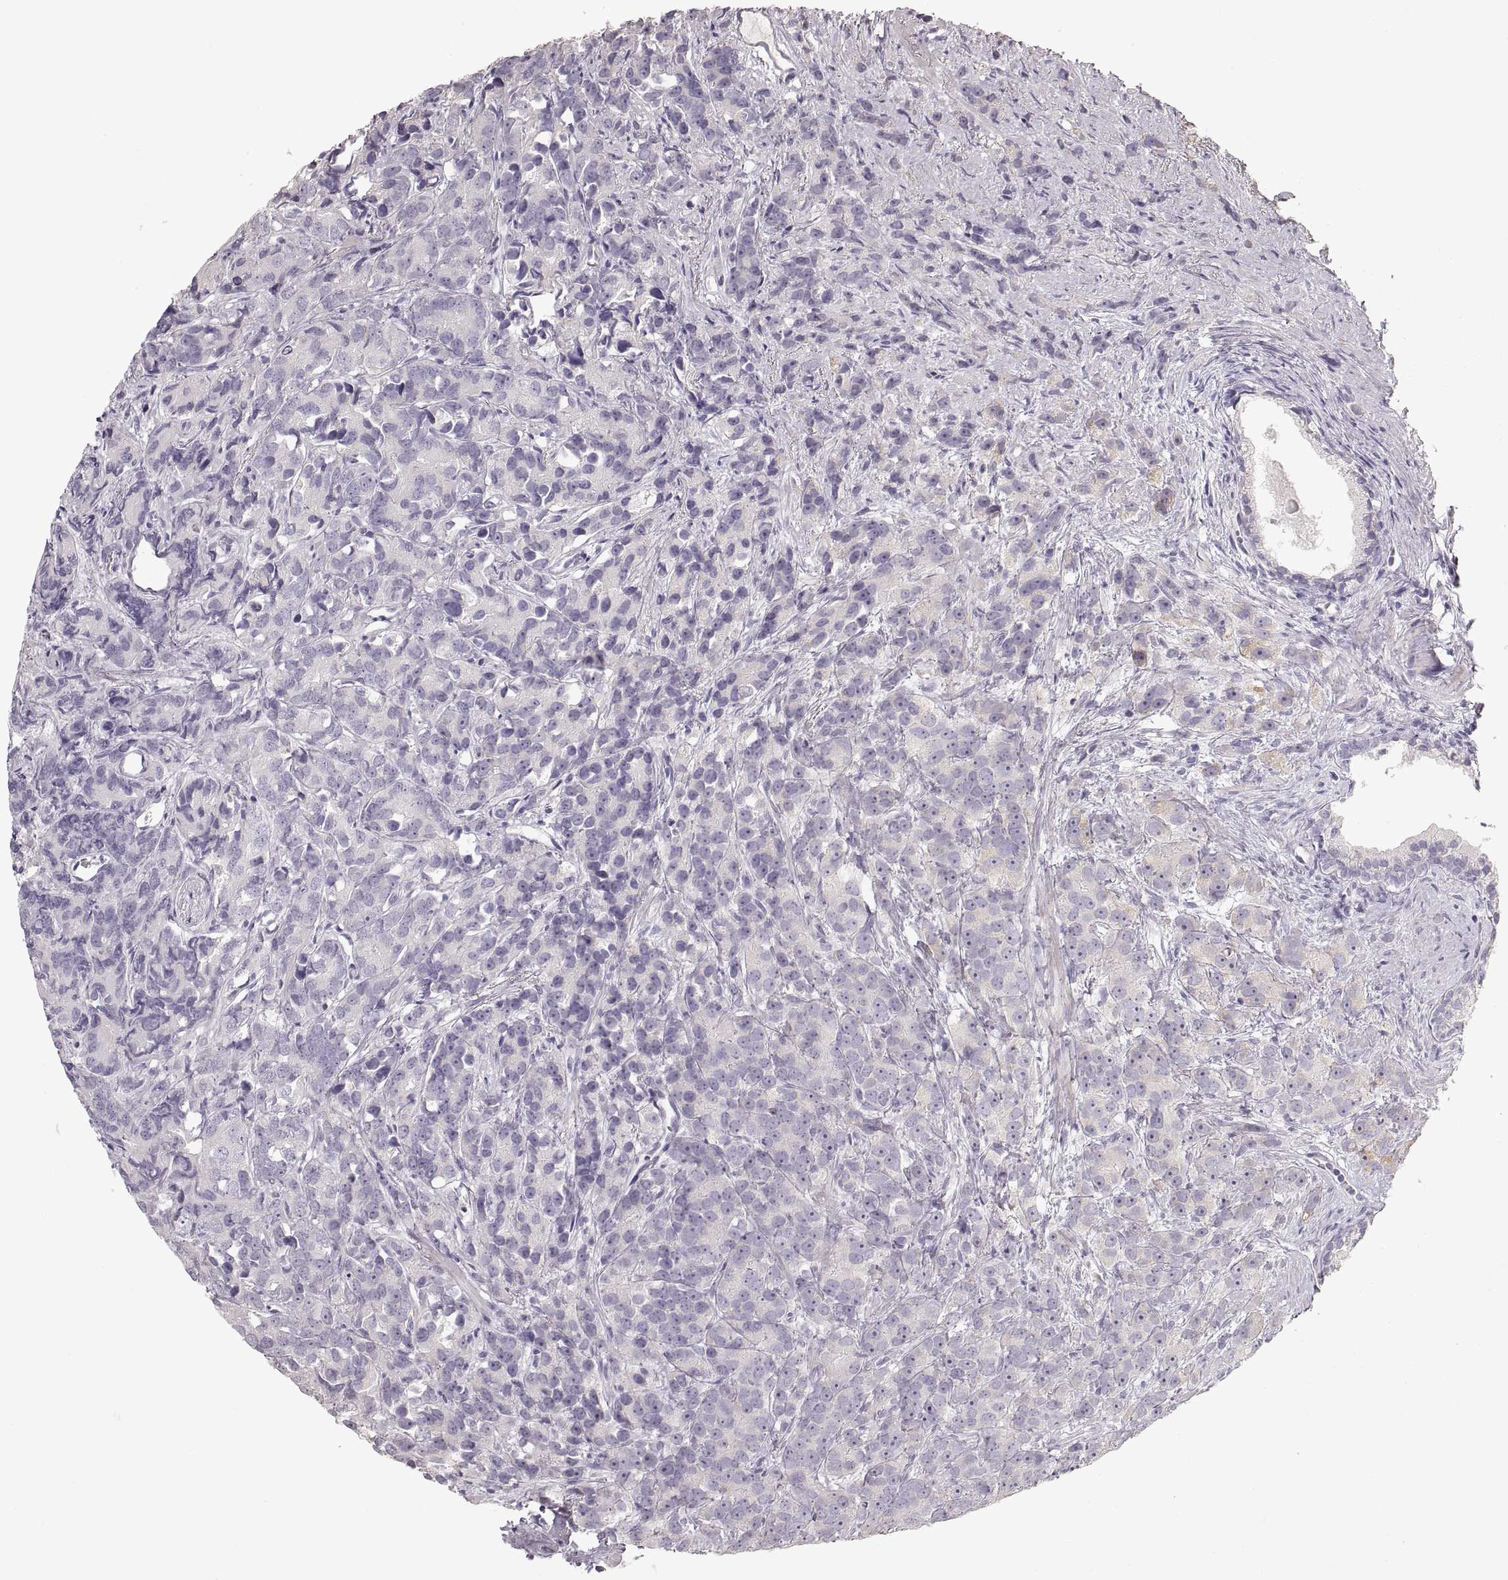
{"staining": {"intensity": "negative", "quantity": "none", "location": "none"}, "tissue": "prostate cancer", "cell_type": "Tumor cells", "image_type": "cancer", "snomed": [{"axis": "morphology", "description": "Adenocarcinoma, High grade"}, {"axis": "topography", "description": "Prostate"}], "caption": "A photomicrograph of human prostate cancer is negative for staining in tumor cells. (DAB (3,3'-diaminobenzidine) immunohistochemistry, high magnification).", "gene": "ZP3", "patient": {"sex": "male", "age": 90}}